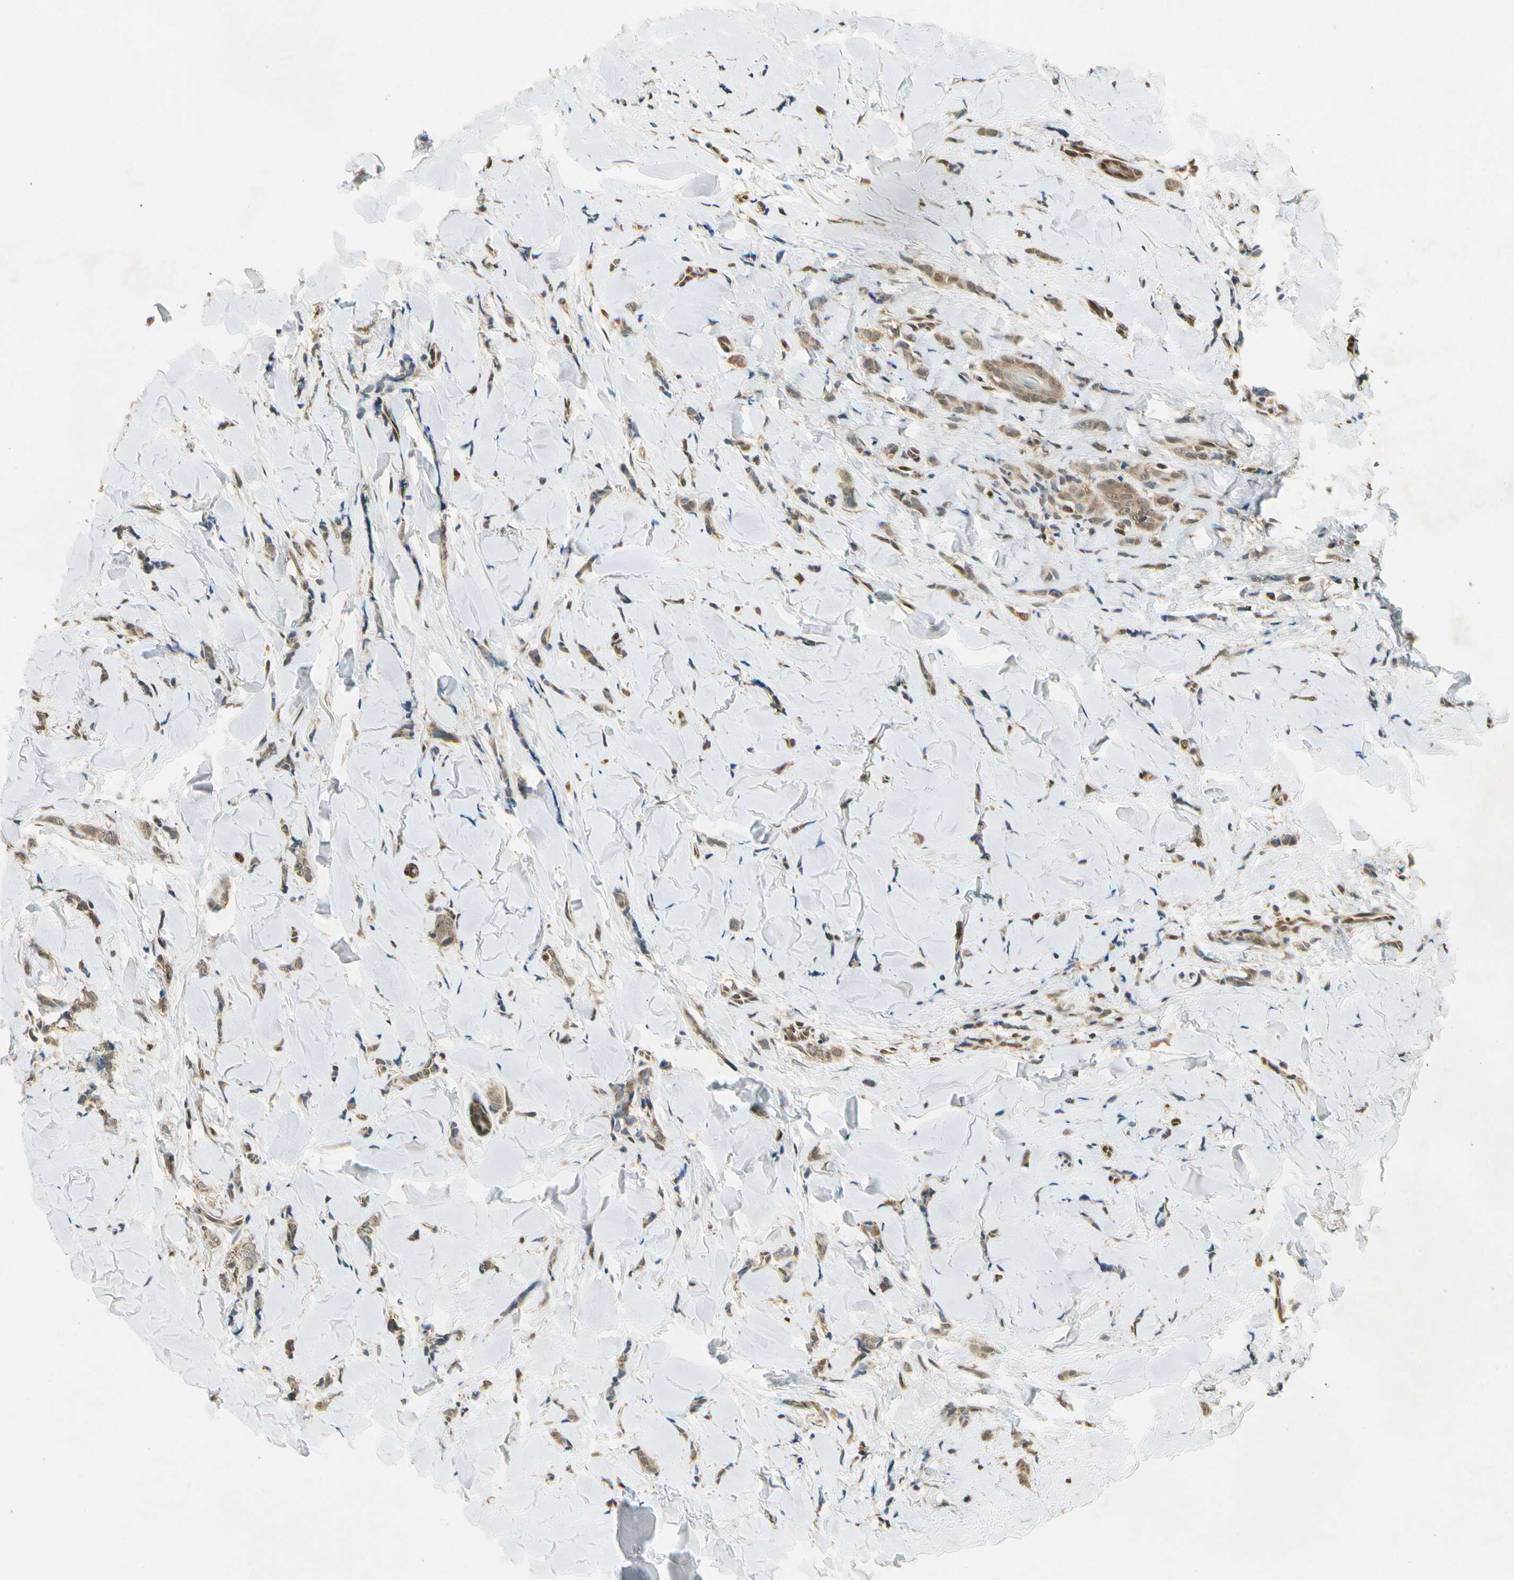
{"staining": {"intensity": "moderate", "quantity": ">75%", "location": "cytoplasmic/membranous"}, "tissue": "breast cancer", "cell_type": "Tumor cells", "image_type": "cancer", "snomed": [{"axis": "morphology", "description": "Lobular carcinoma"}, {"axis": "topography", "description": "Skin"}, {"axis": "topography", "description": "Breast"}], "caption": "DAB immunohistochemical staining of human lobular carcinoma (breast) reveals moderate cytoplasmic/membranous protein positivity in approximately >75% of tumor cells.", "gene": "EIF1AX", "patient": {"sex": "female", "age": 46}}